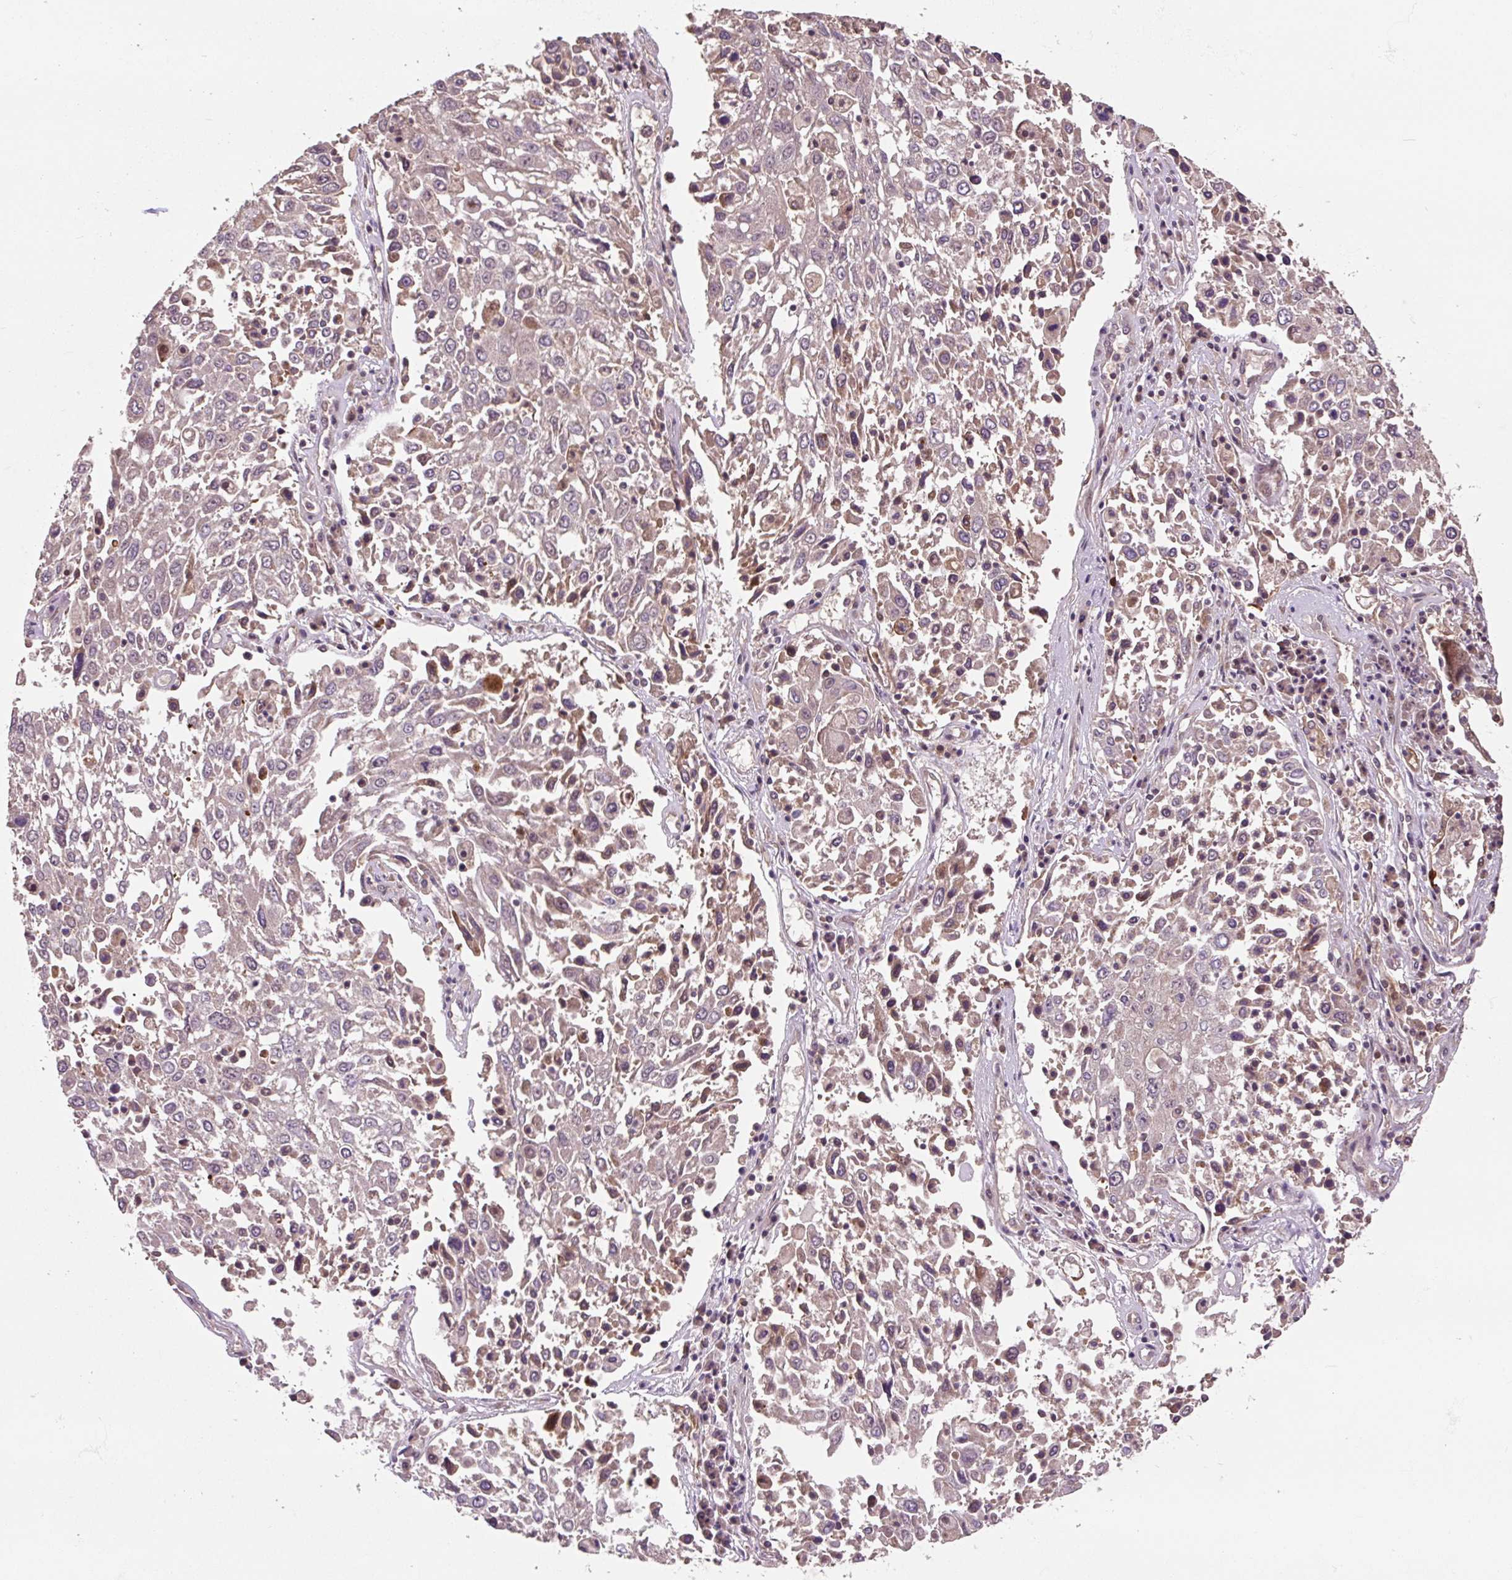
{"staining": {"intensity": "weak", "quantity": "<25%", "location": "cytoplasmic/membranous"}, "tissue": "lung cancer", "cell_type": "Tumor cells", "image_type": "cancer", "snomed": [{"axis": "morphology", "description": "Squamous cell carcinoma, NOS"}, {"axis": "topography", "description": "Lung"}], "caption": "High magnification brightfield microscopy of lung cancer (squamous cell carcinoma) stained with DAB (brown) and counterstained with hematoxylin (blue): tumor cells show no significant positivity.", "gene": "MMS19", "patient": {"sex": "male", "age": 65}}